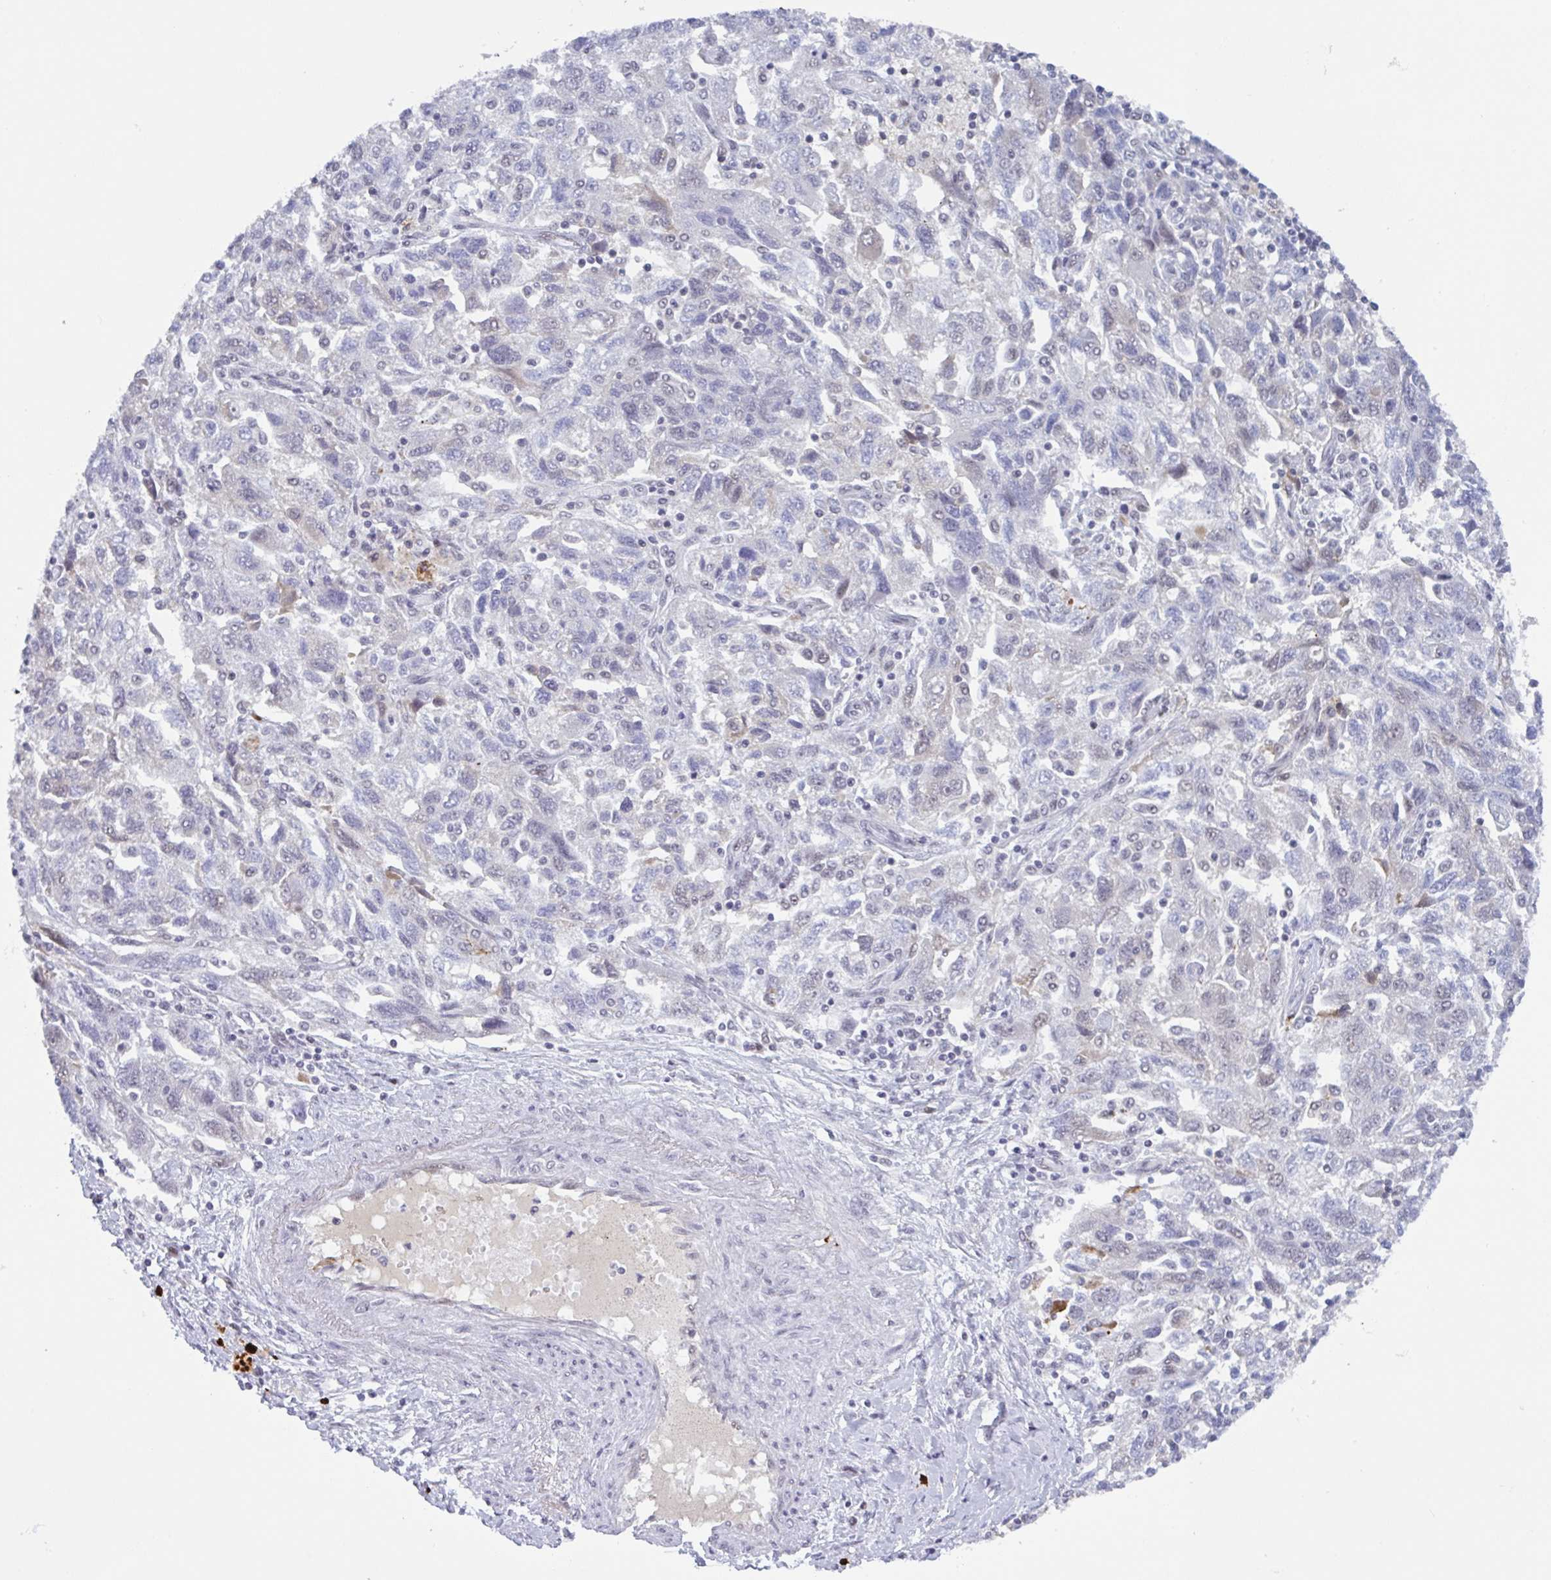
{"staining": {"intensity": "negative", "quantity": "none", "location": "none"}, "tissue": "ovarian cancer", "cell_type": "Tumor cells", "image_type": "cancer", "snomed": [{"axis": "morphology", "description": "Carcinoma, NOS"}, {"axis": "morphology", "description": "Cystadenocarcinoma, serous, NOS"}, {"axis": "topography", "description": "Ovary"}], "caption": "This is an IHC photomicrograph of human ovarian serous cystadenocarcinoma. There is no expression in tumor cells.", "gene": "PLG", "patient": {"sex": "female", "age": 69}}